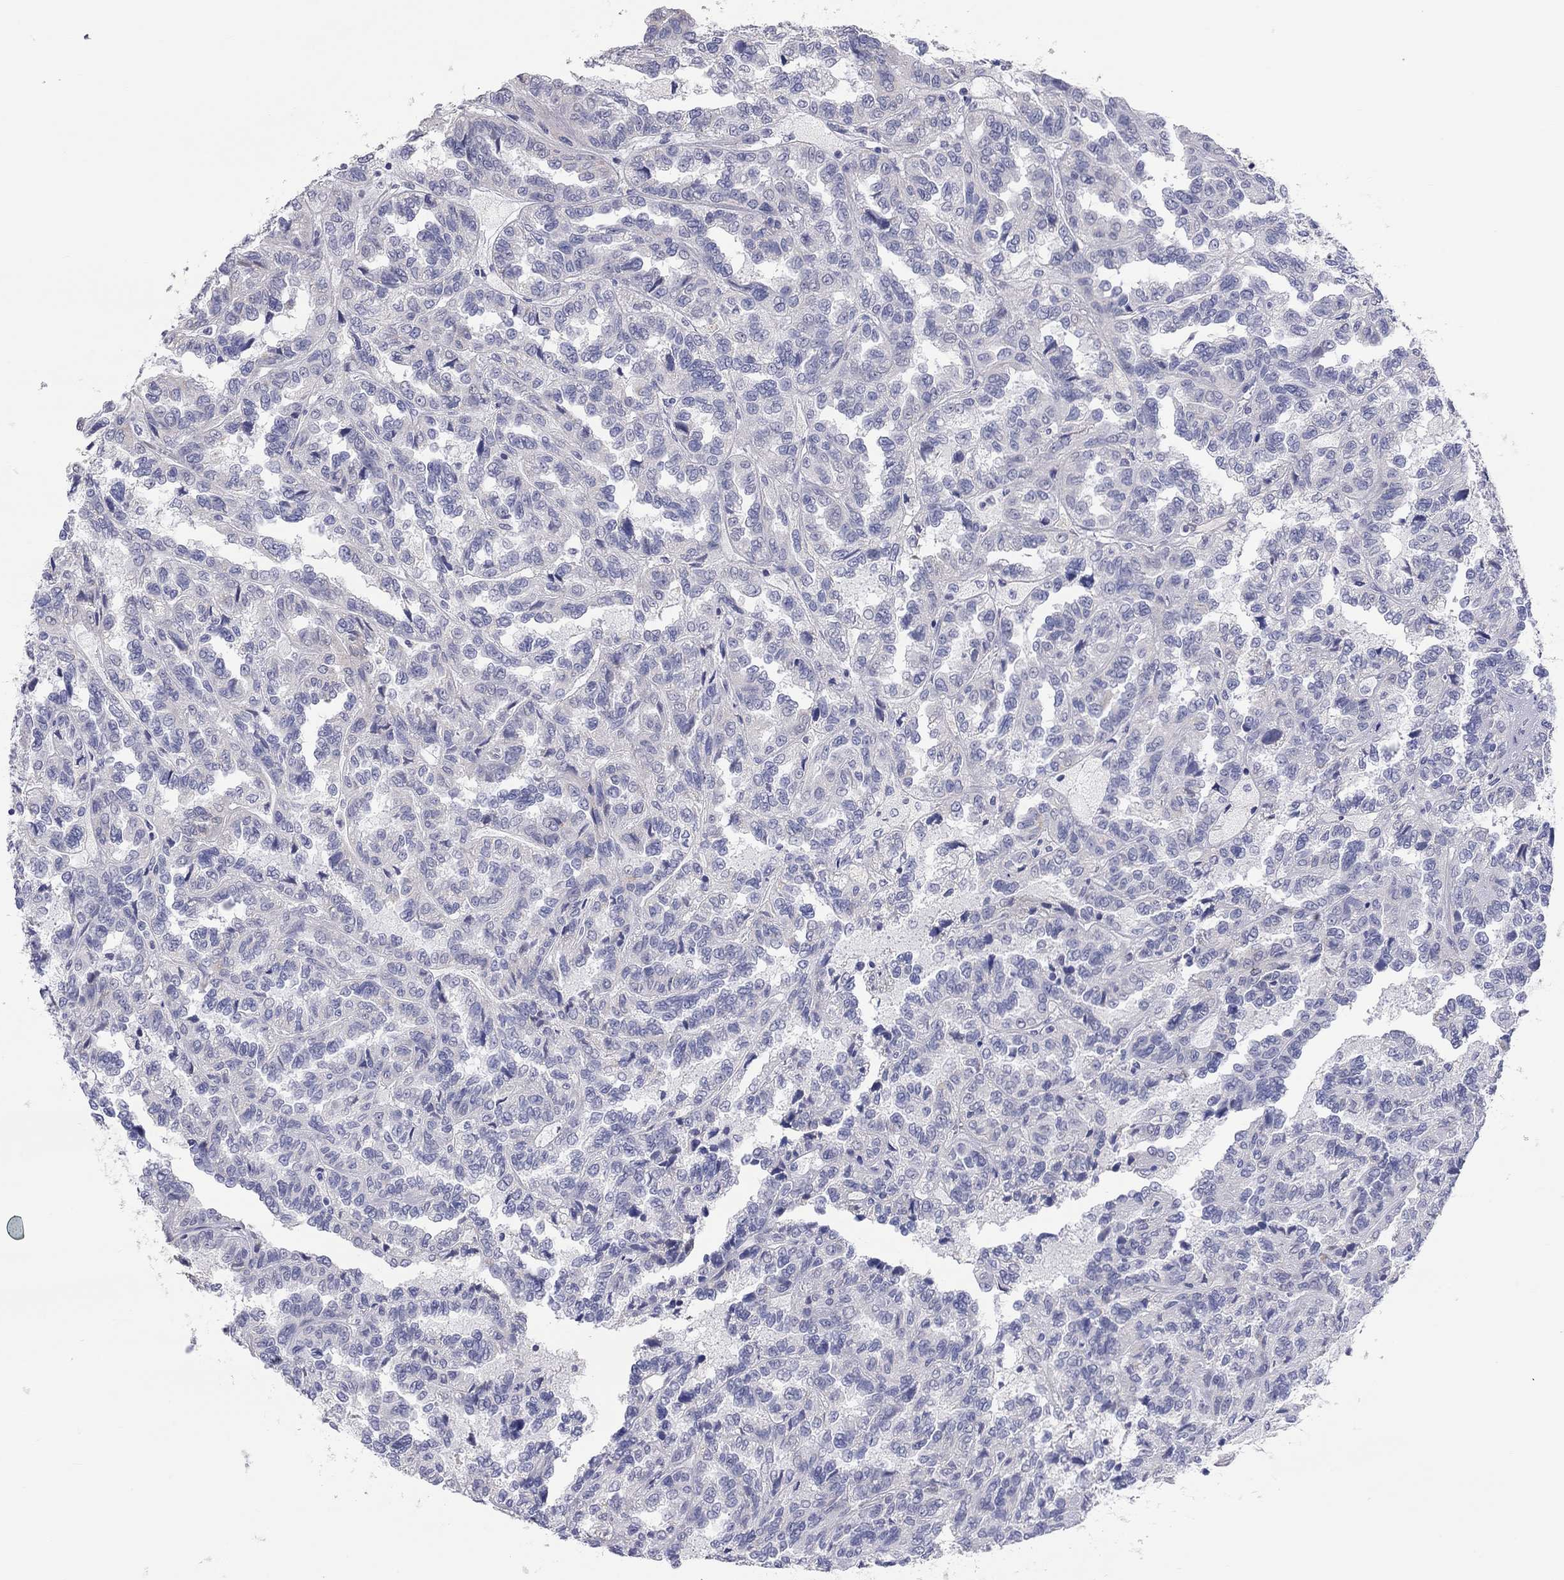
{"staining": {"intensity": "negative", "quantity": "none", "location": "none"}, "tissue": "renal cancer", "cell_type": "Tumor cells", "image_type": "cancer", "snomed": [{"axis": "morphology", "description": "Adenocarcinoma, NOS"}, {"axis": "topography", "description": "Kidney"}], "caption": "Tumor cells are negative for protein expression in human renal cancer. (Stains: DAB (3,3'-diaminobenzidine) immunohistochemistry (IHC) with hematoxylin counter stain, Microscopy: brightfield microscopy at high magnification).", "gene": "ST7L", "patient": {"sex": "male", "age": 79}}